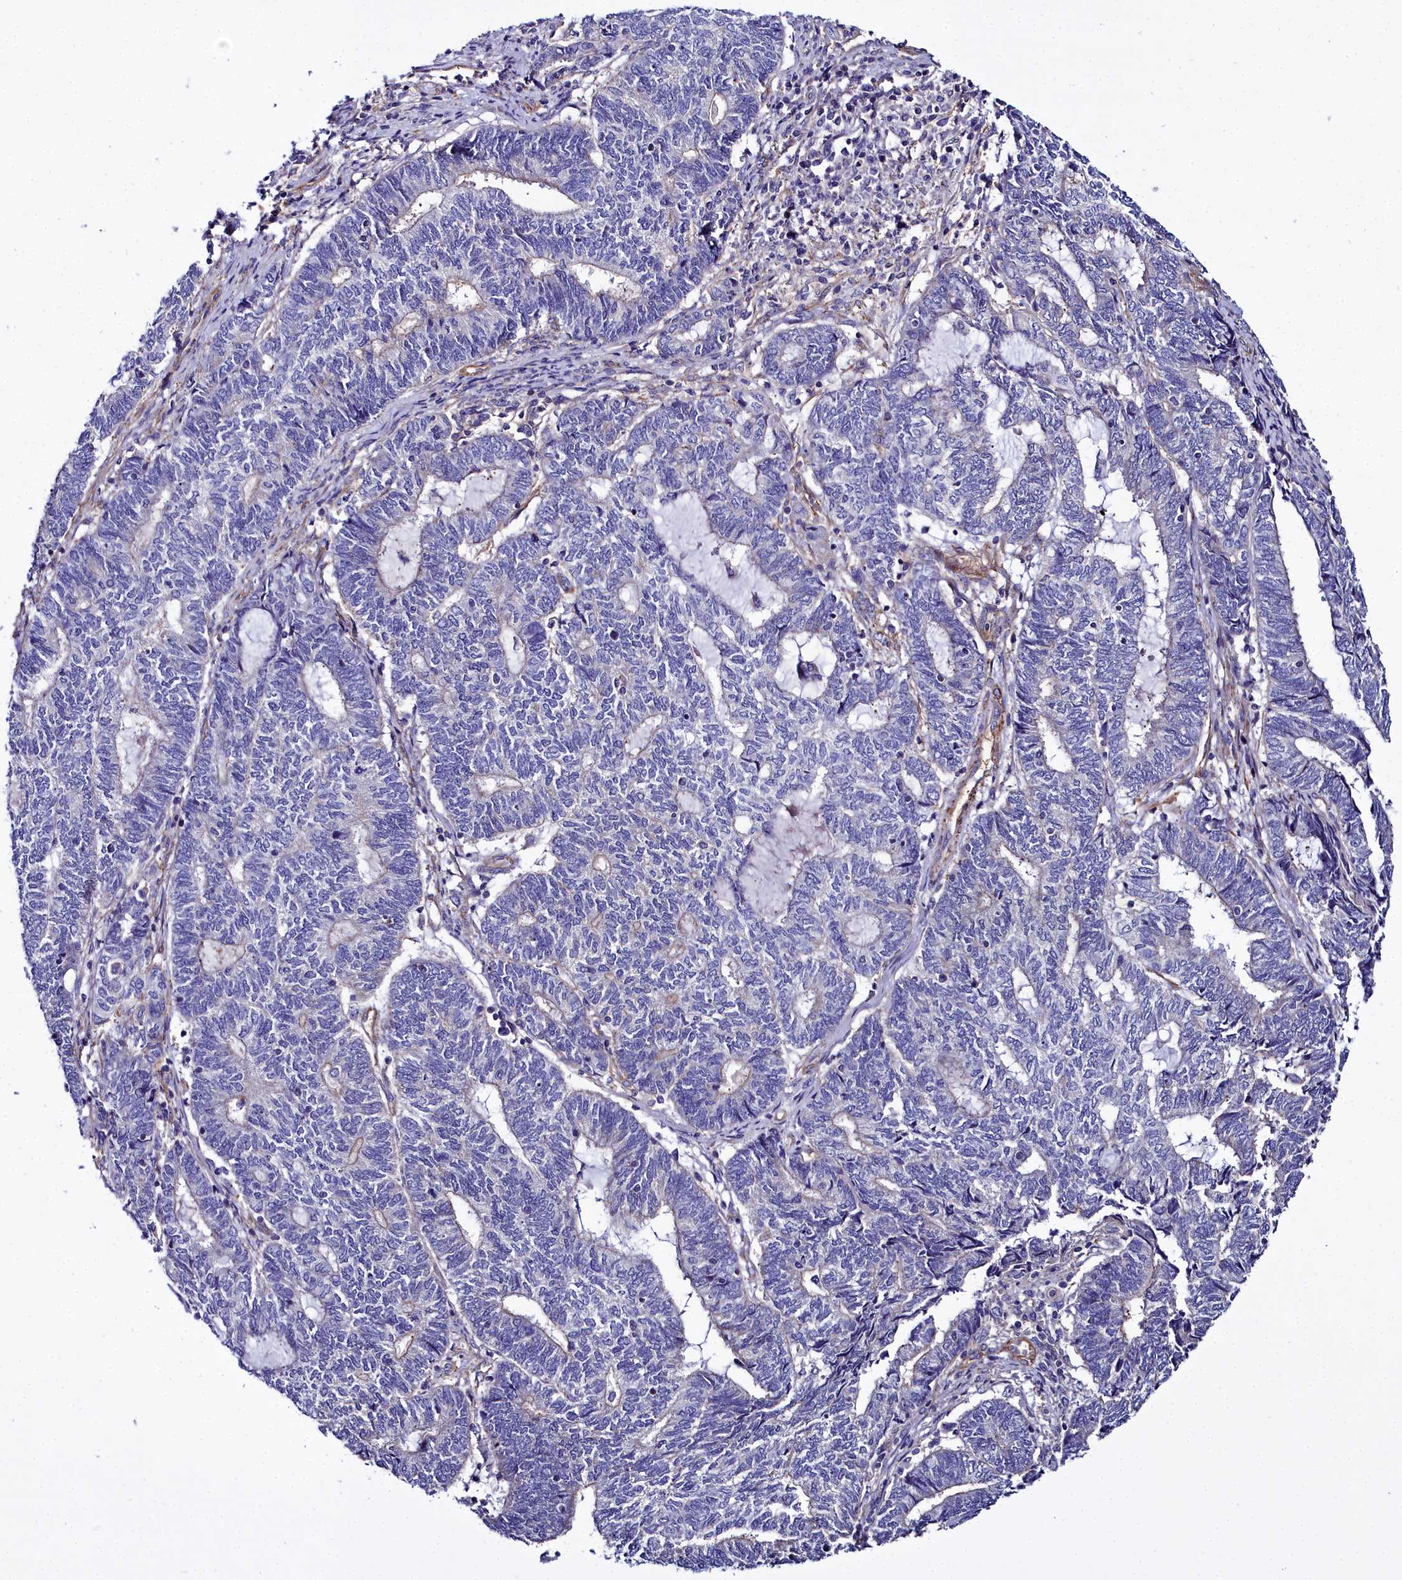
{"staining": {"intensity": "negative", "quantity": "none", "location": "none"}, "tissue": "endometrial cancer", "cell_type": "Tumor cells", "image_type": "cancer", "snomed": [{"axis": "morphology", "description": "Adenocarcinoma, NOS"}, {"axis": "topography", "description": "Uterus"}, {"axis": "topography", "description": "Endometrium"}], "caption": "A photomicrograph of endometrial cancer stained for a protein displays no brown staining in tumor cells. (Stains: DAB immunohistochemistry with hematoxylin counter stain, Microscopy: brightfield microscopy at high magnification).", "gene": "FADS3", "patient": {"sex": "female", "age": 70}}